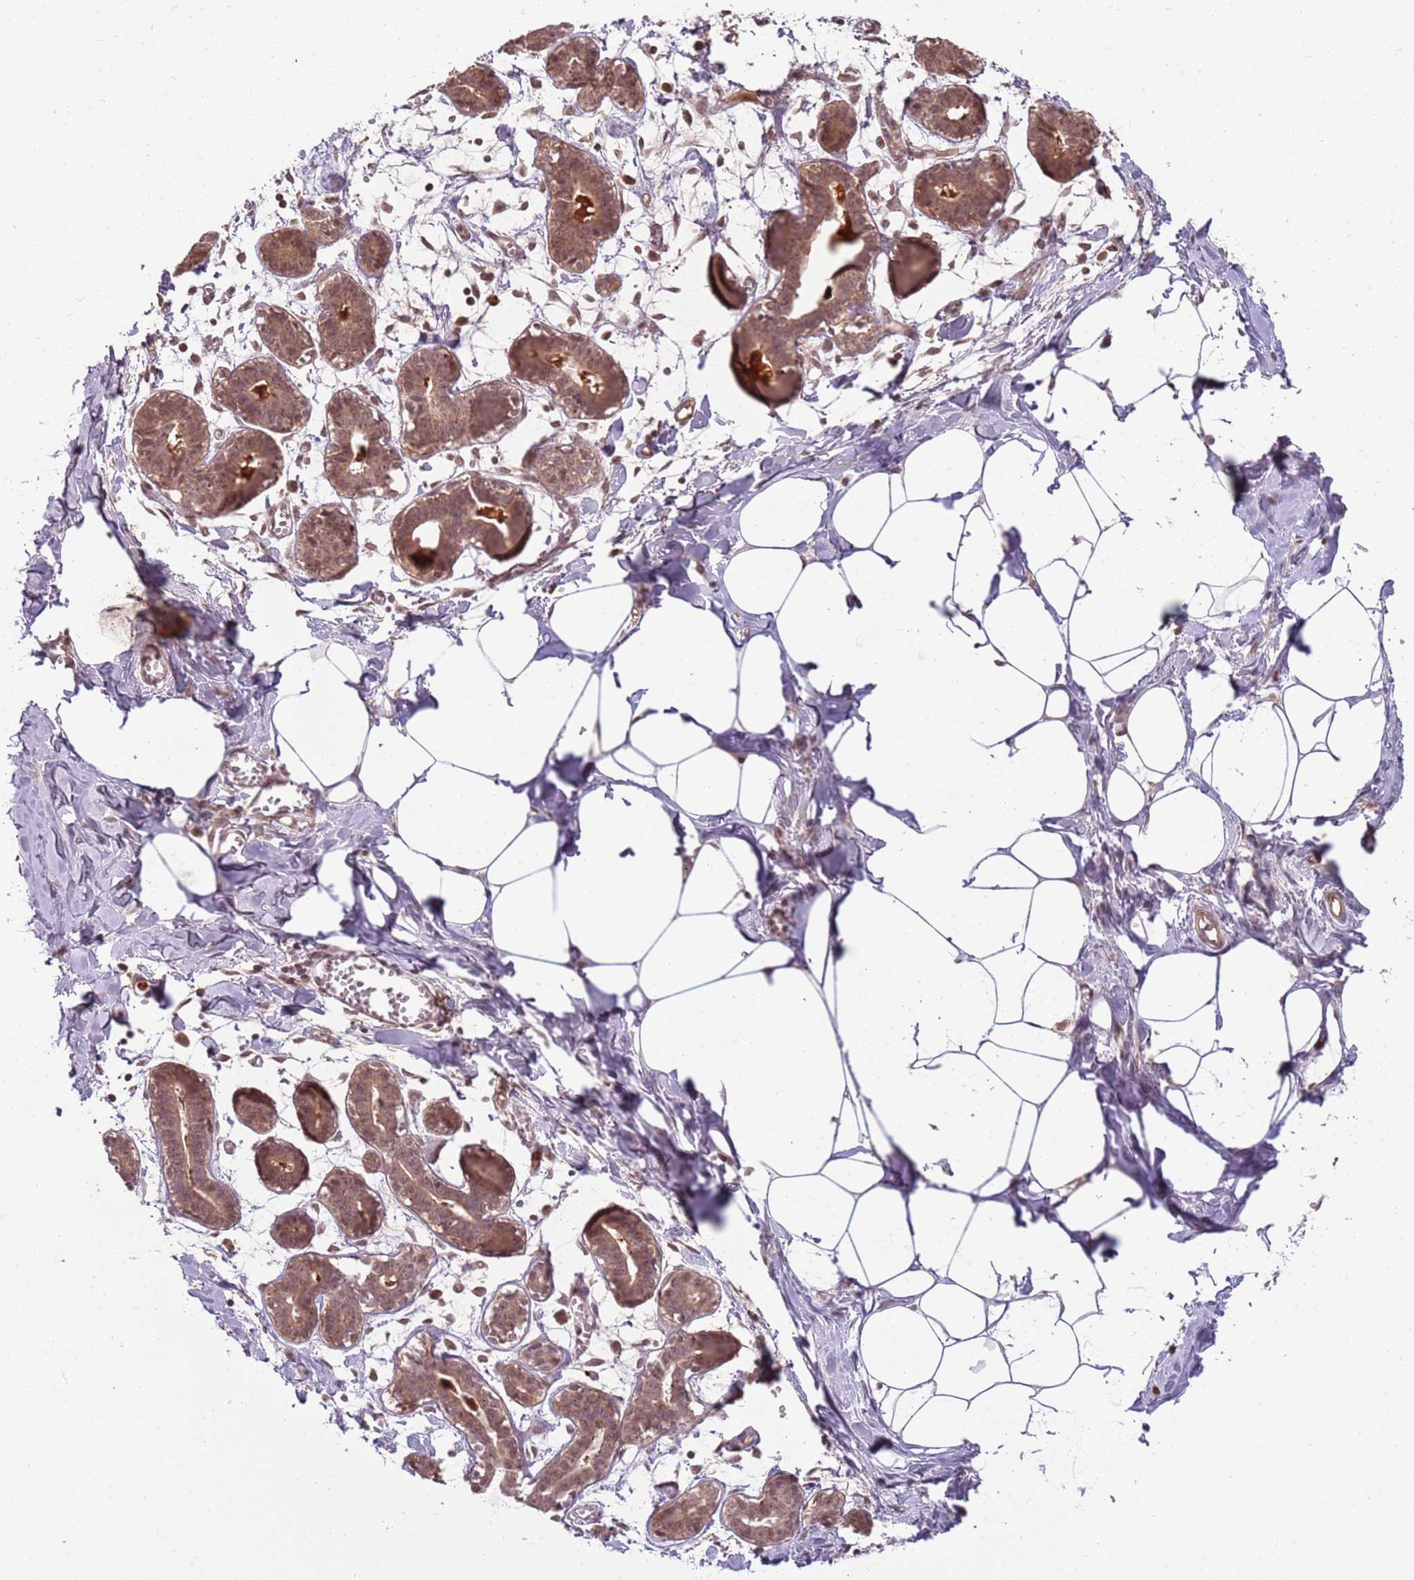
{"staining": {"intensity": "negative", "quantity": "none", "location": "none"}, "tissue": "breast", "cell_type": "Adipocytes", "image_type": "normal", "snomed": [{"axis": "morphology", "description": "Normal tissue, NOS"}, {"axis": "topography", "description": "Breast"}], "caption": "IHC image of normal breast: human breast stained with DAB (3,3'-diaminobenzidine) exhibits no significant protein staining in adipocytes. Nuclei are stained in blue.", "gene": "NBPF4", "patient": {"sex": "female", "age": 27}}